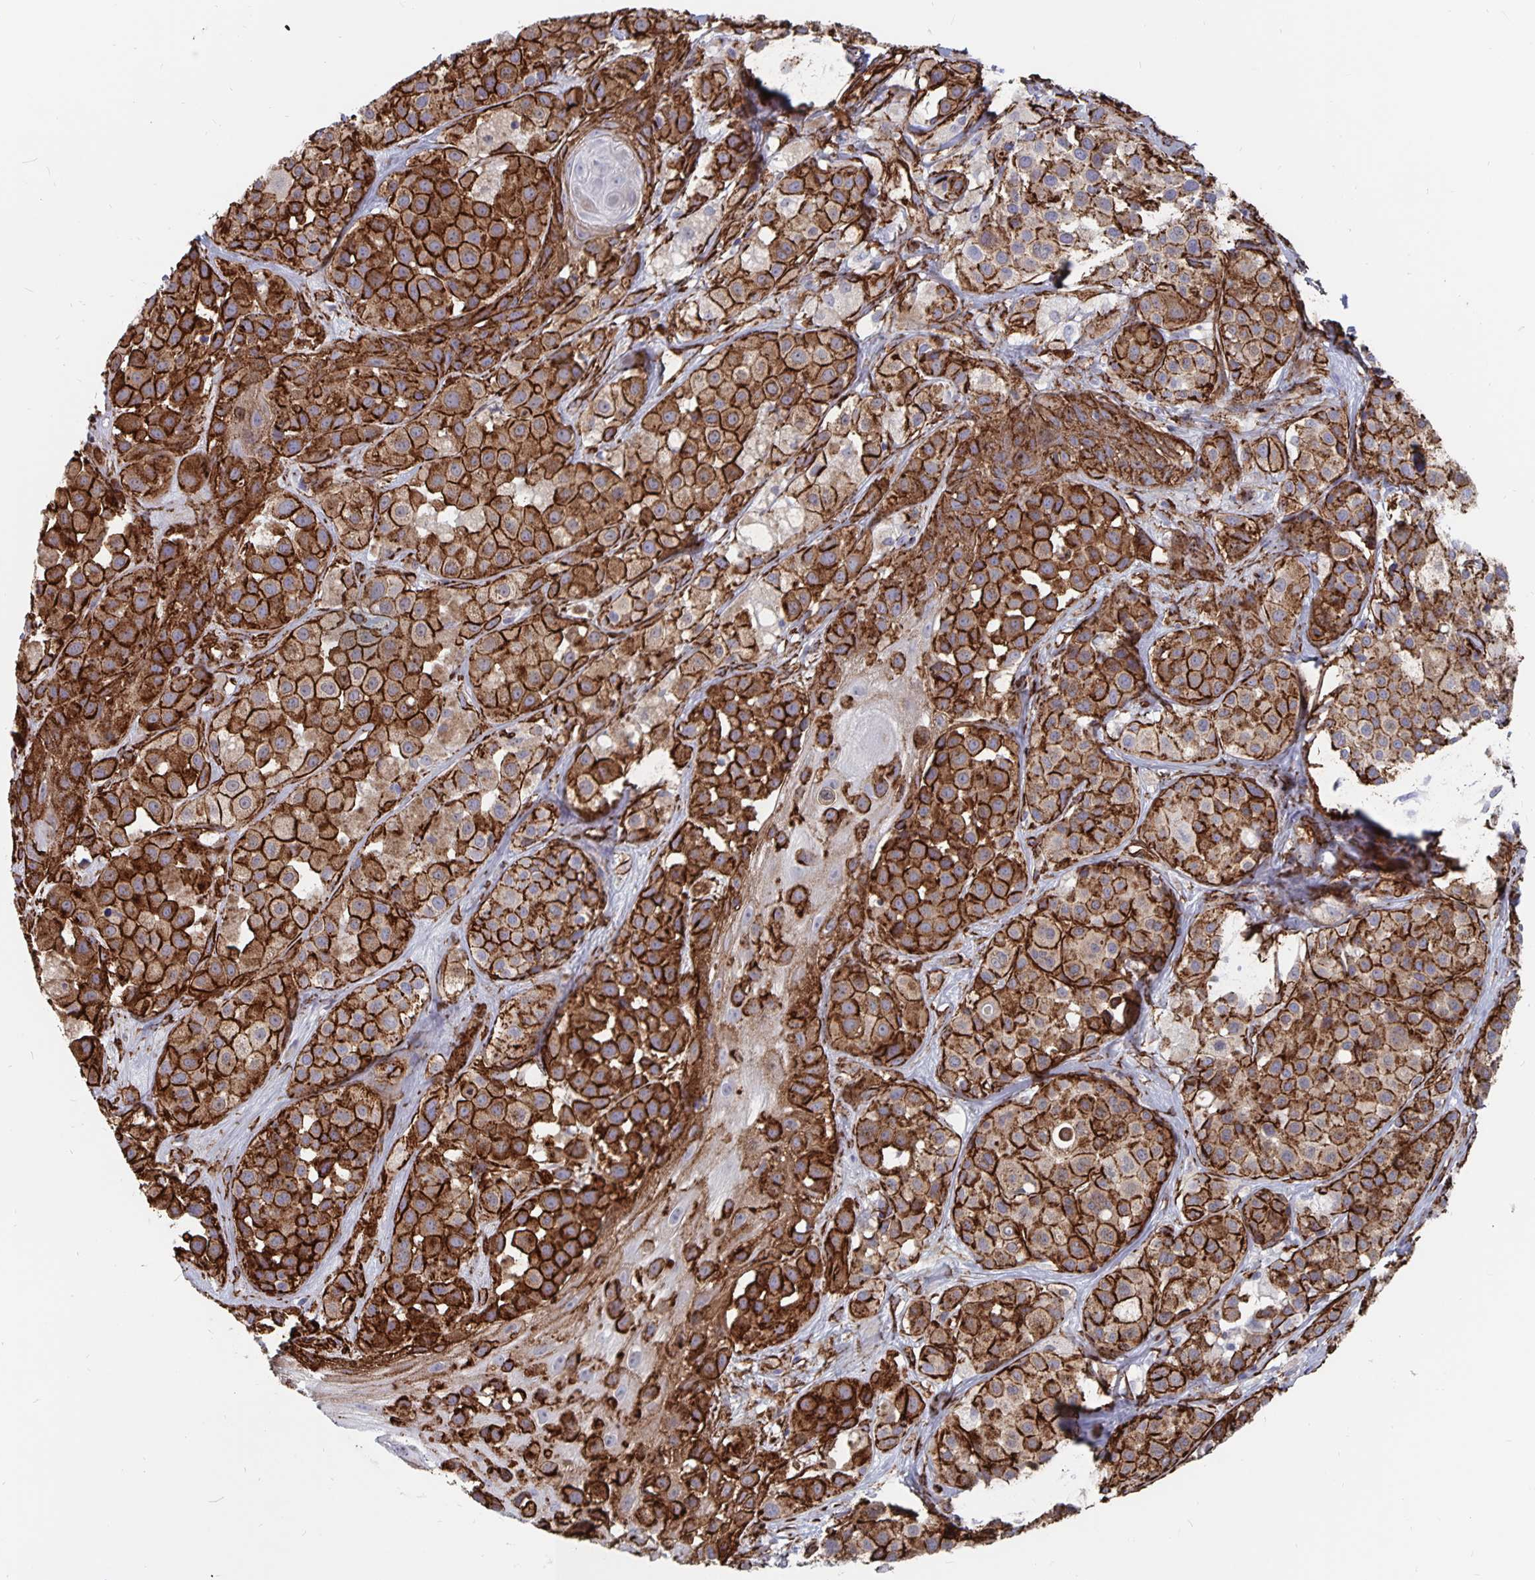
{"staining": {"intensity": "strong", "quantity": ">75%", "location": "cytoplasmic/membranous"}, "tissue": "melanoma", "cell_type": "Tumor cells", "image_type": "cancer", "snomed": [{"axis": "morphology", "description": "Malignant melanoma, NOS"}, {"axis": "topography", "description": "Skin"}], "caption": "Immunohistochemical staining of malignant melanoma displays high levels of strong cytoplasmic/membranous expression in about >75% of tumor cells.", "gene": "DCHS2", "patient": {"sex": "male", "age": 77}}